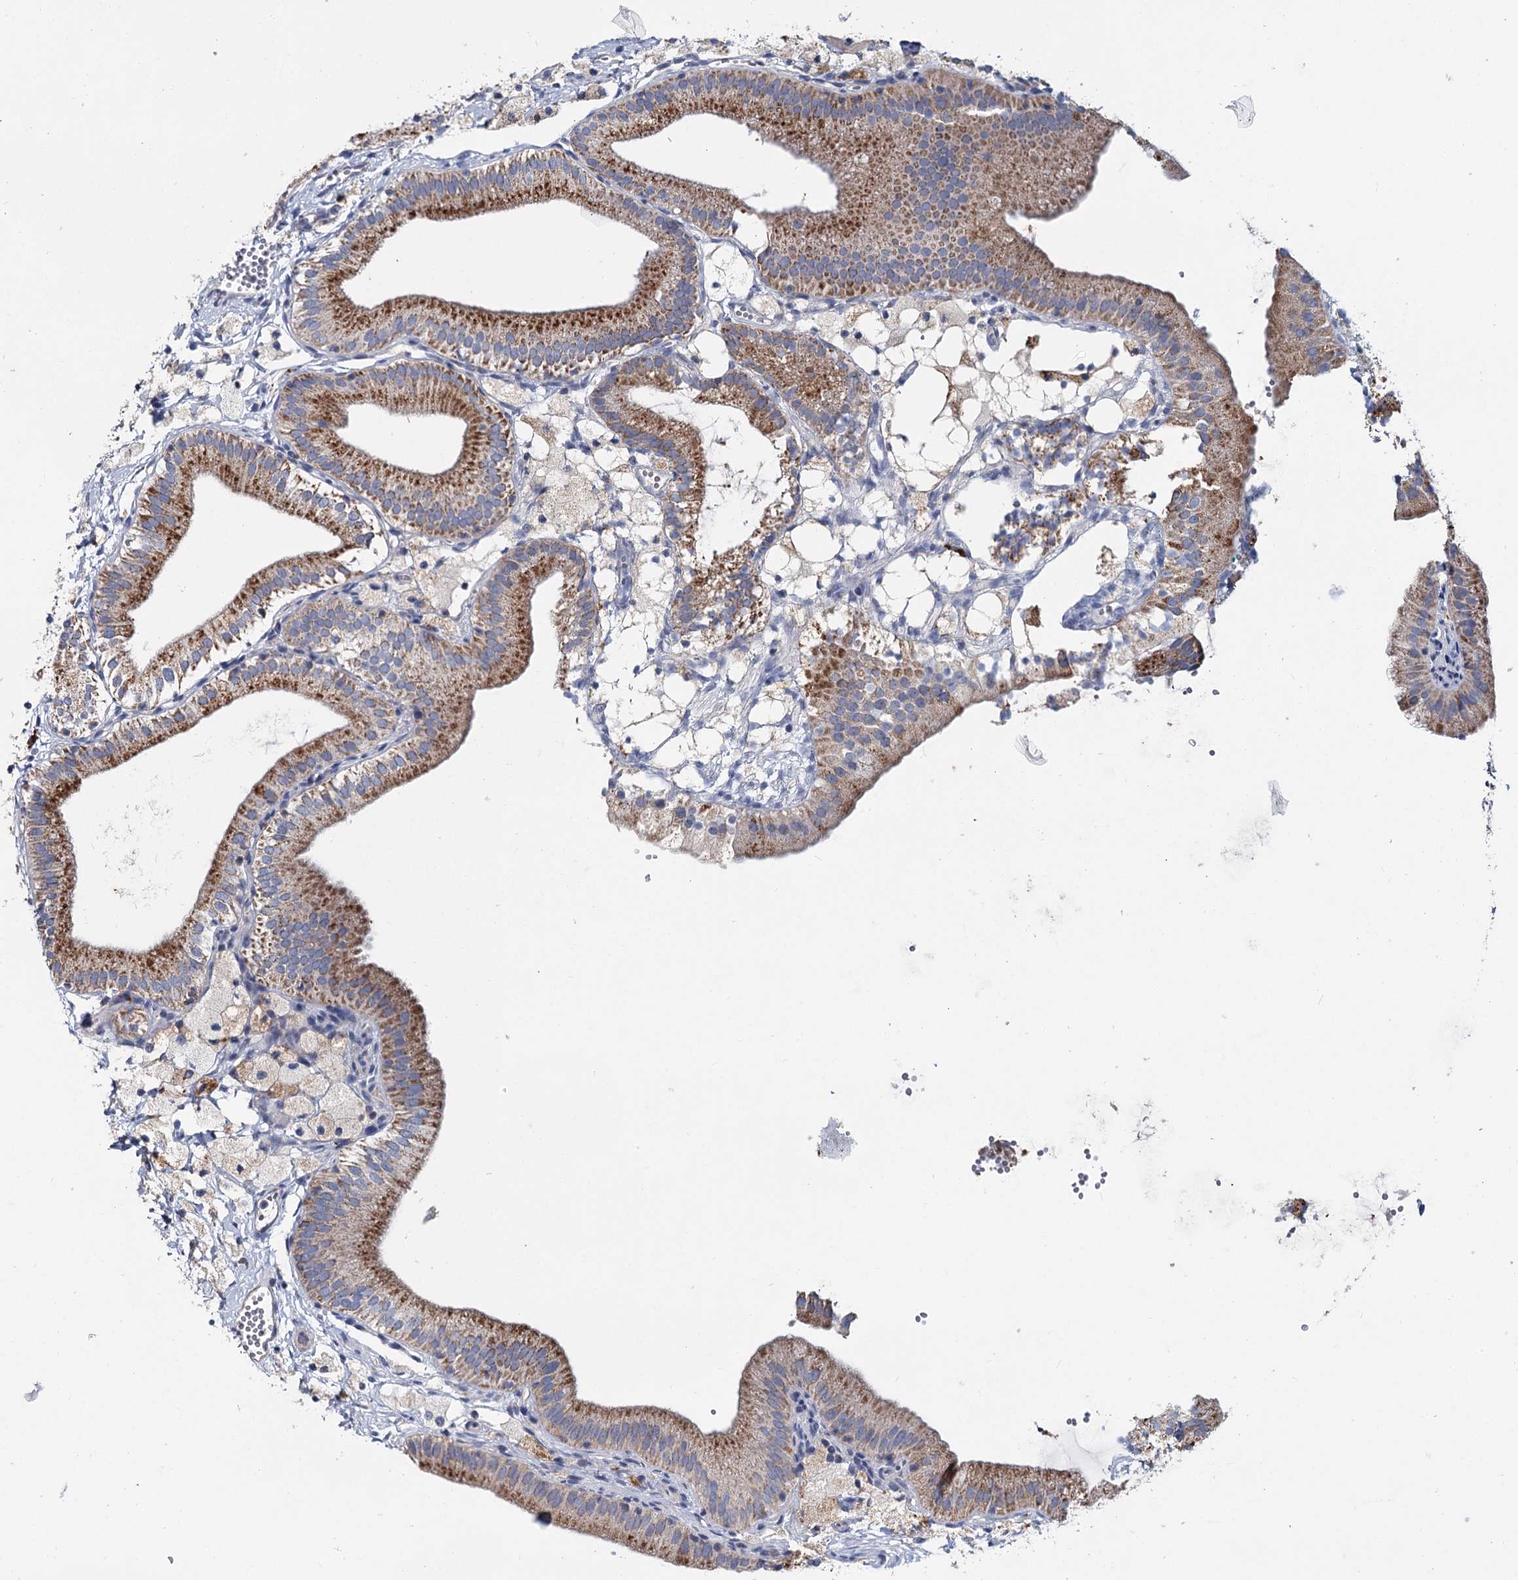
{"staining": {"intensity": "moderate", "quantity": ">75%", "location": "cytoplasmic/membranous"}, "tissue": "gallbladder", "cell_type": "Glandular cells", "image_type": "normal", "snomed": [{"axis": "morphology", "description": "Normal tissue, NOS"}, {"axis": "topography", "description": "Gallbladder"}], "caption": "A high-resolution photomicrograph shows immunohistochemistry (IHC) staining of normal gallbladder, which shows moderate cytoplasmic/membranous staining in about >75% of glandular cells. Nuclei are stained in blue.", "gene": "ANKRD16", "patient": {"sex": "male", "age": 55}}